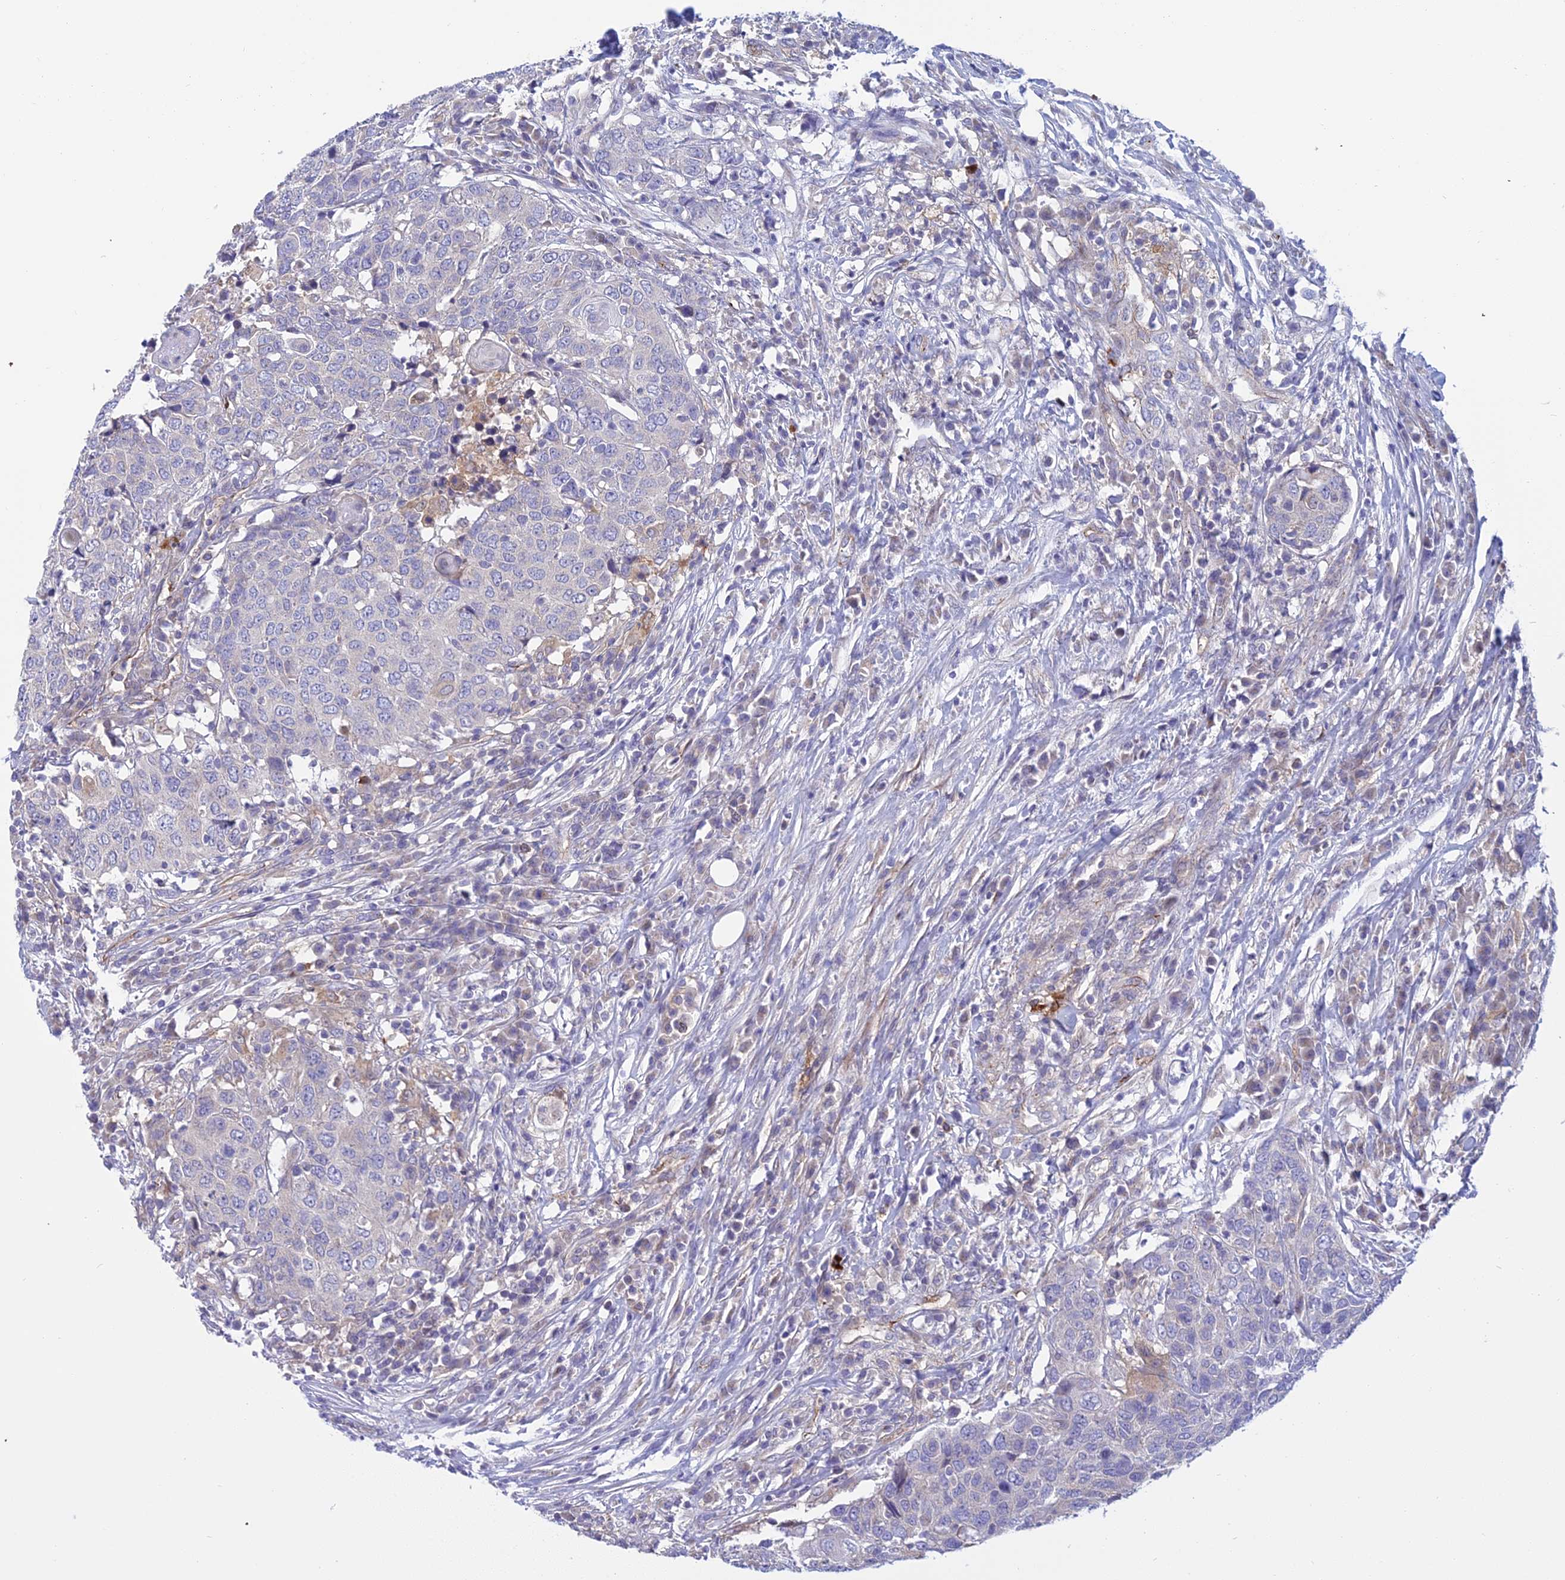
{"staining": {"intensity": "negative", "quantity": "none", "location": "none"}, "tissue": "head and neck cancer", "cell_type": "Tumor cells", "image_type": "cancer", "snomed": [{"axis": "morphology", "description": "Squamous cell carcinoma, NOS"}, {"axis": "topography", "description": "Head-Neck"}], "caption": "Head and neck cancer (squamous cell carcinoma) was stained to show a protein in brown. There is no significant staining in tumor cells.", "gene": "DUS2", "patient": {"sex": "male", "age": 66}}